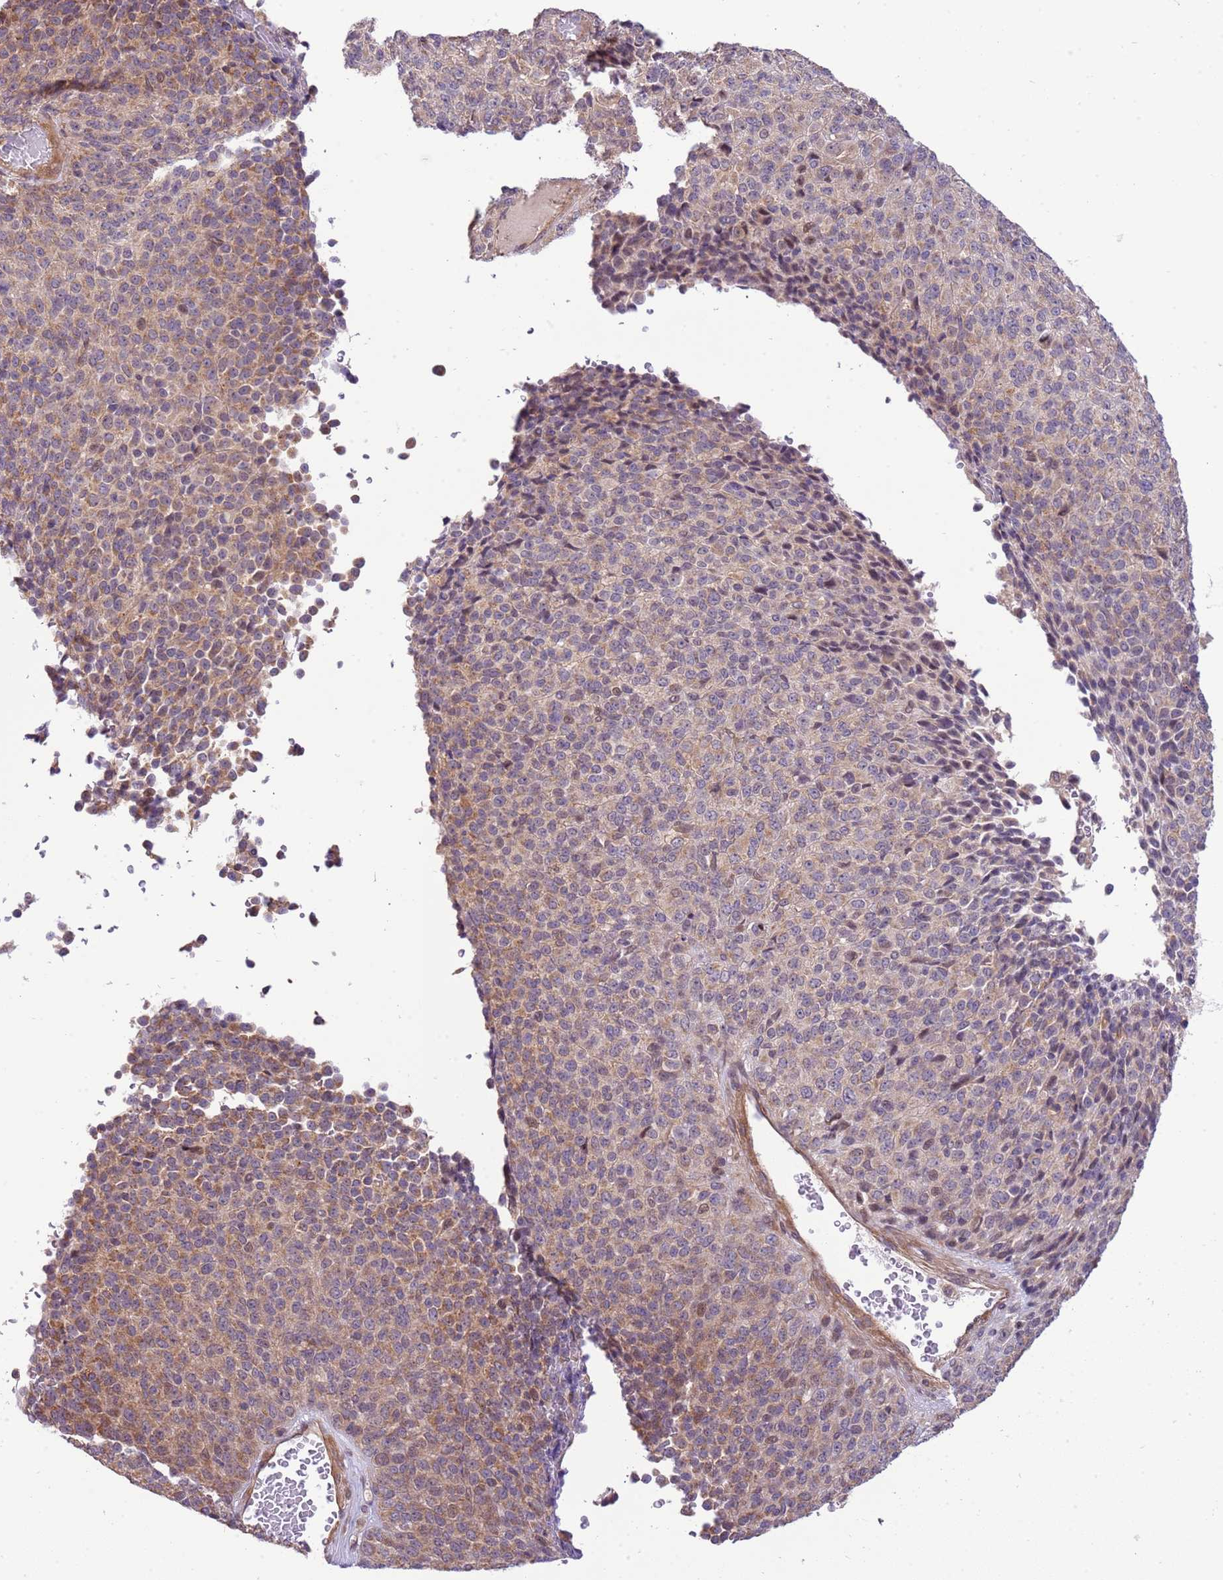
{"staining": {"intensity": "weak", "quantity": "25%-75%", "location": "cytoplasmic/membranous"}, "tissue": "melanoma", "cell_type": "Tumor cells", "image_type": "cancer", "snomed": [{"axis": "morphology", "description": "Malignant melanoma, Metastatic site"}, {"axis": "topography", "description": "Brain"}], "caption": "A photomicrograph showing weak cytoplasmic/membranous staining in approximately 25%-75% of tumor cells in melanoma, as visualized by brown immunohistochemical staining.", "gene": "SCARA3", "patient": {"sex": "female", "age": 56}}